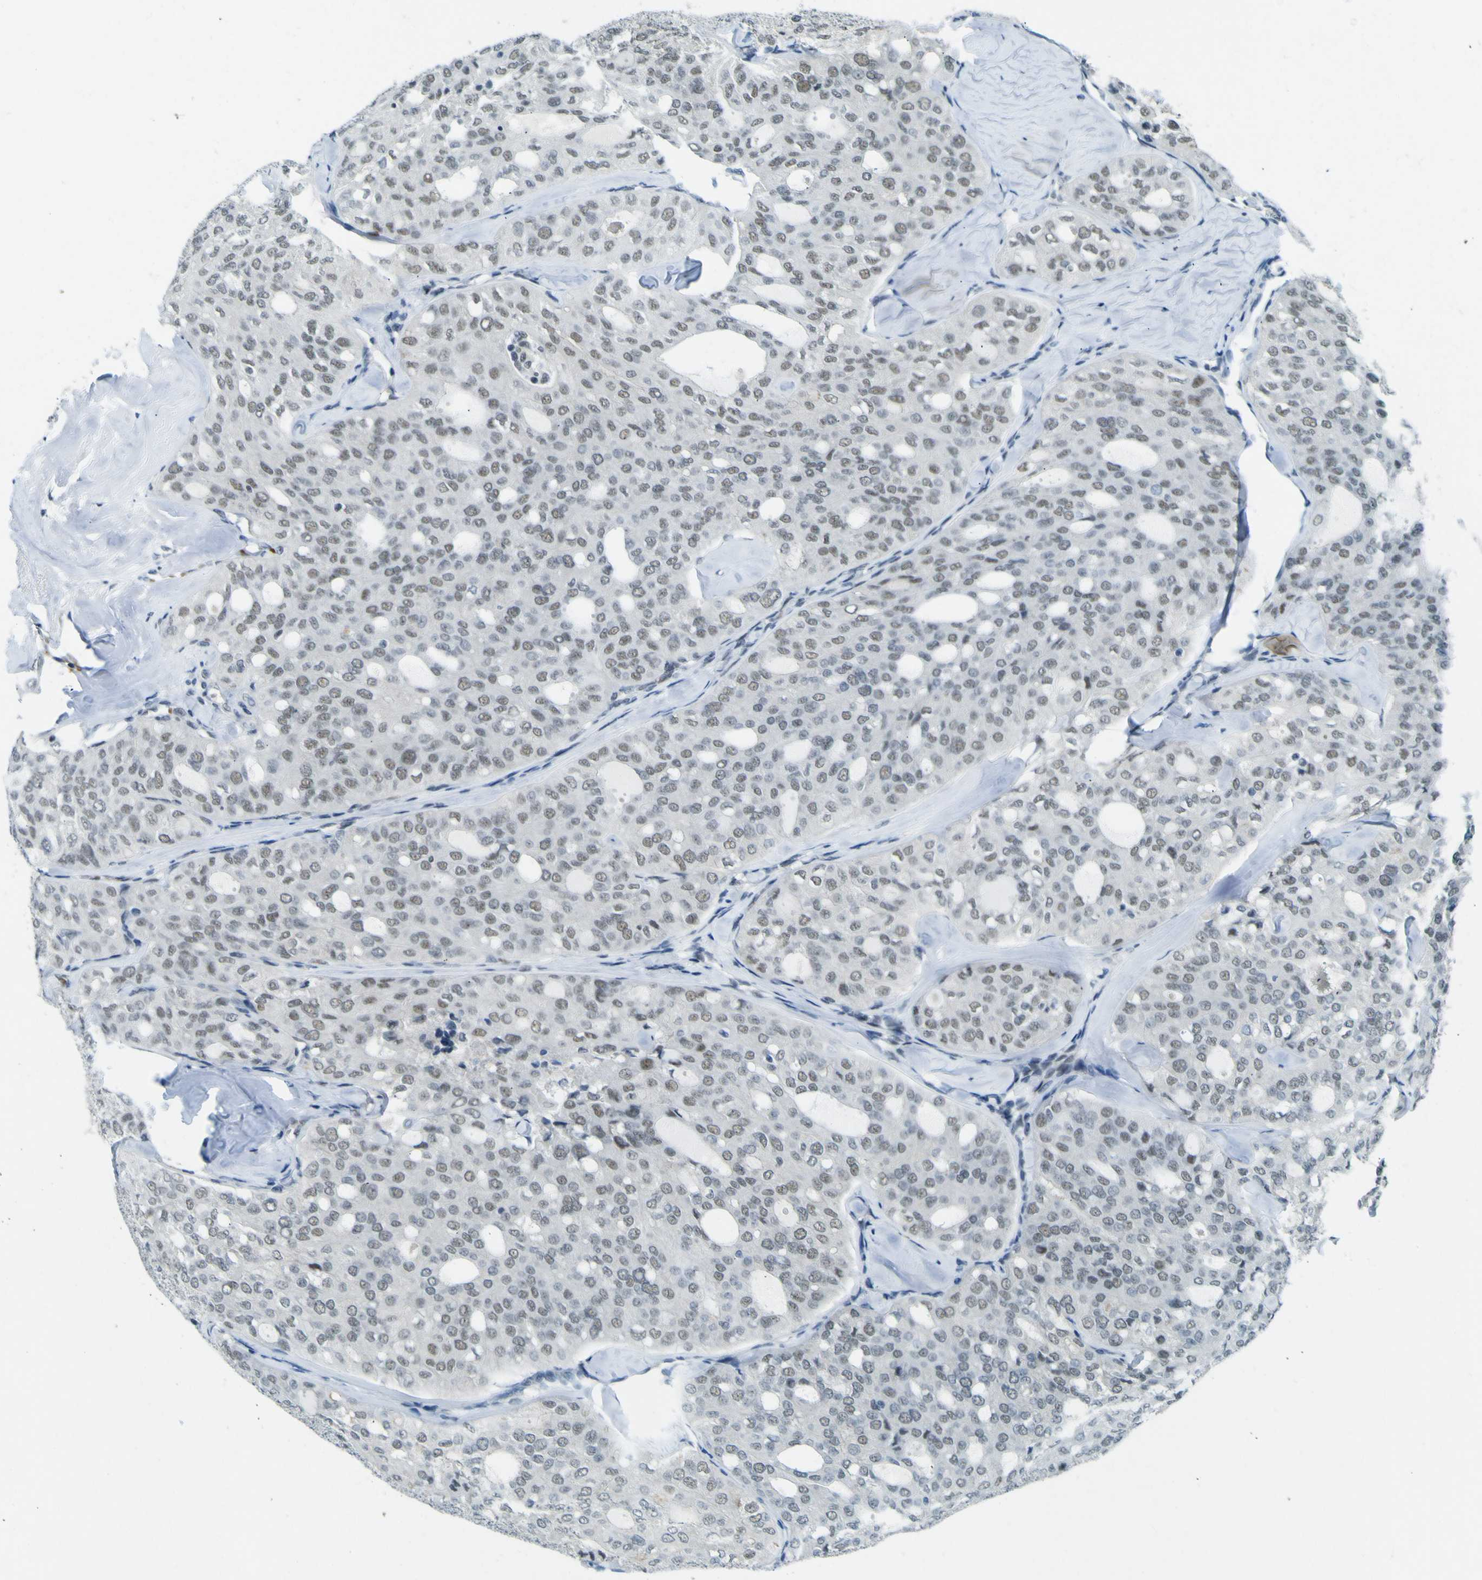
{"staining": {"intensity": "weak", "quantity": "<25%", "location": "nuclear"}, "tissue": "thyroid cancer", "cell_type": "Tumor cells", "image_type": "cancer", "snomed": [{"axis": "morphology", "description": "Follicular adenoma carcinoma, NOS"}, {"axis": "topography", "description": "Thyroid gland"}], "caption": "Immunohistochemistry (IHC) histopathology image of human thyroid follicular adenoma carcinoma stained for a protein (brown), which exhibits no staining in tumor cells.", "gene": "CEBPG", "patient": {"sex": "male", "age": 75}}